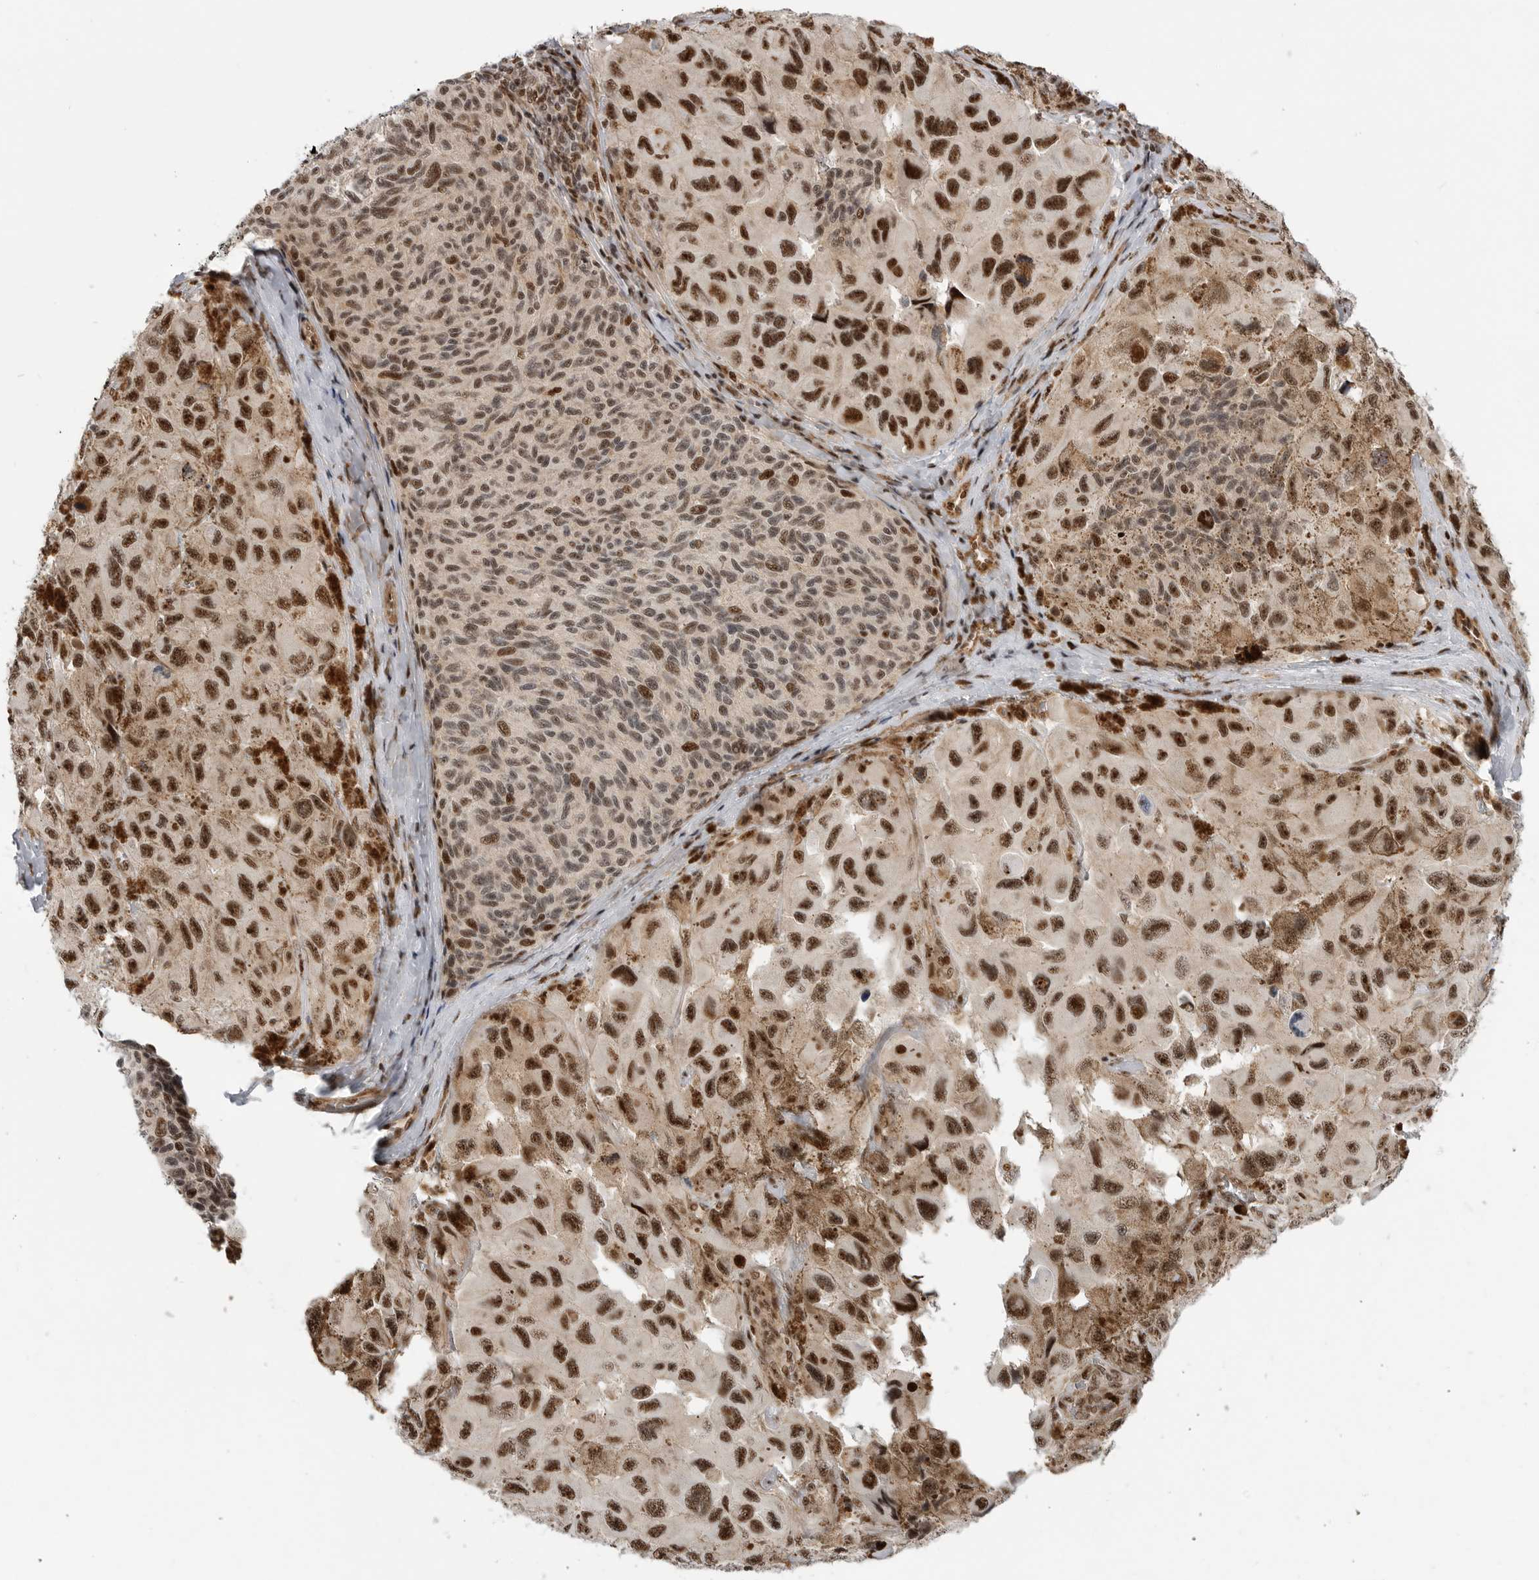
{"staining": {"intensity": "strong", "quantity": ">75%", "location": "cytoplasmic/membranous,nuclear"}, "tissue": "melanoma", "cell_type": "Tumor cells", "image_type": "cancer", "snomed": [{"axis": "morphology", "description": "Malignant melanoma, NOS"}, {"axis": "topography", "description": "Skin"}], "caption": "The image reveals a brown stain indicating the presence of a protein in the cytoplasmic/membranous and nuclear of tumor cells in melanoma.", "gene": "GPATCH2", "patient": {"sex": "female", "age": 73}}